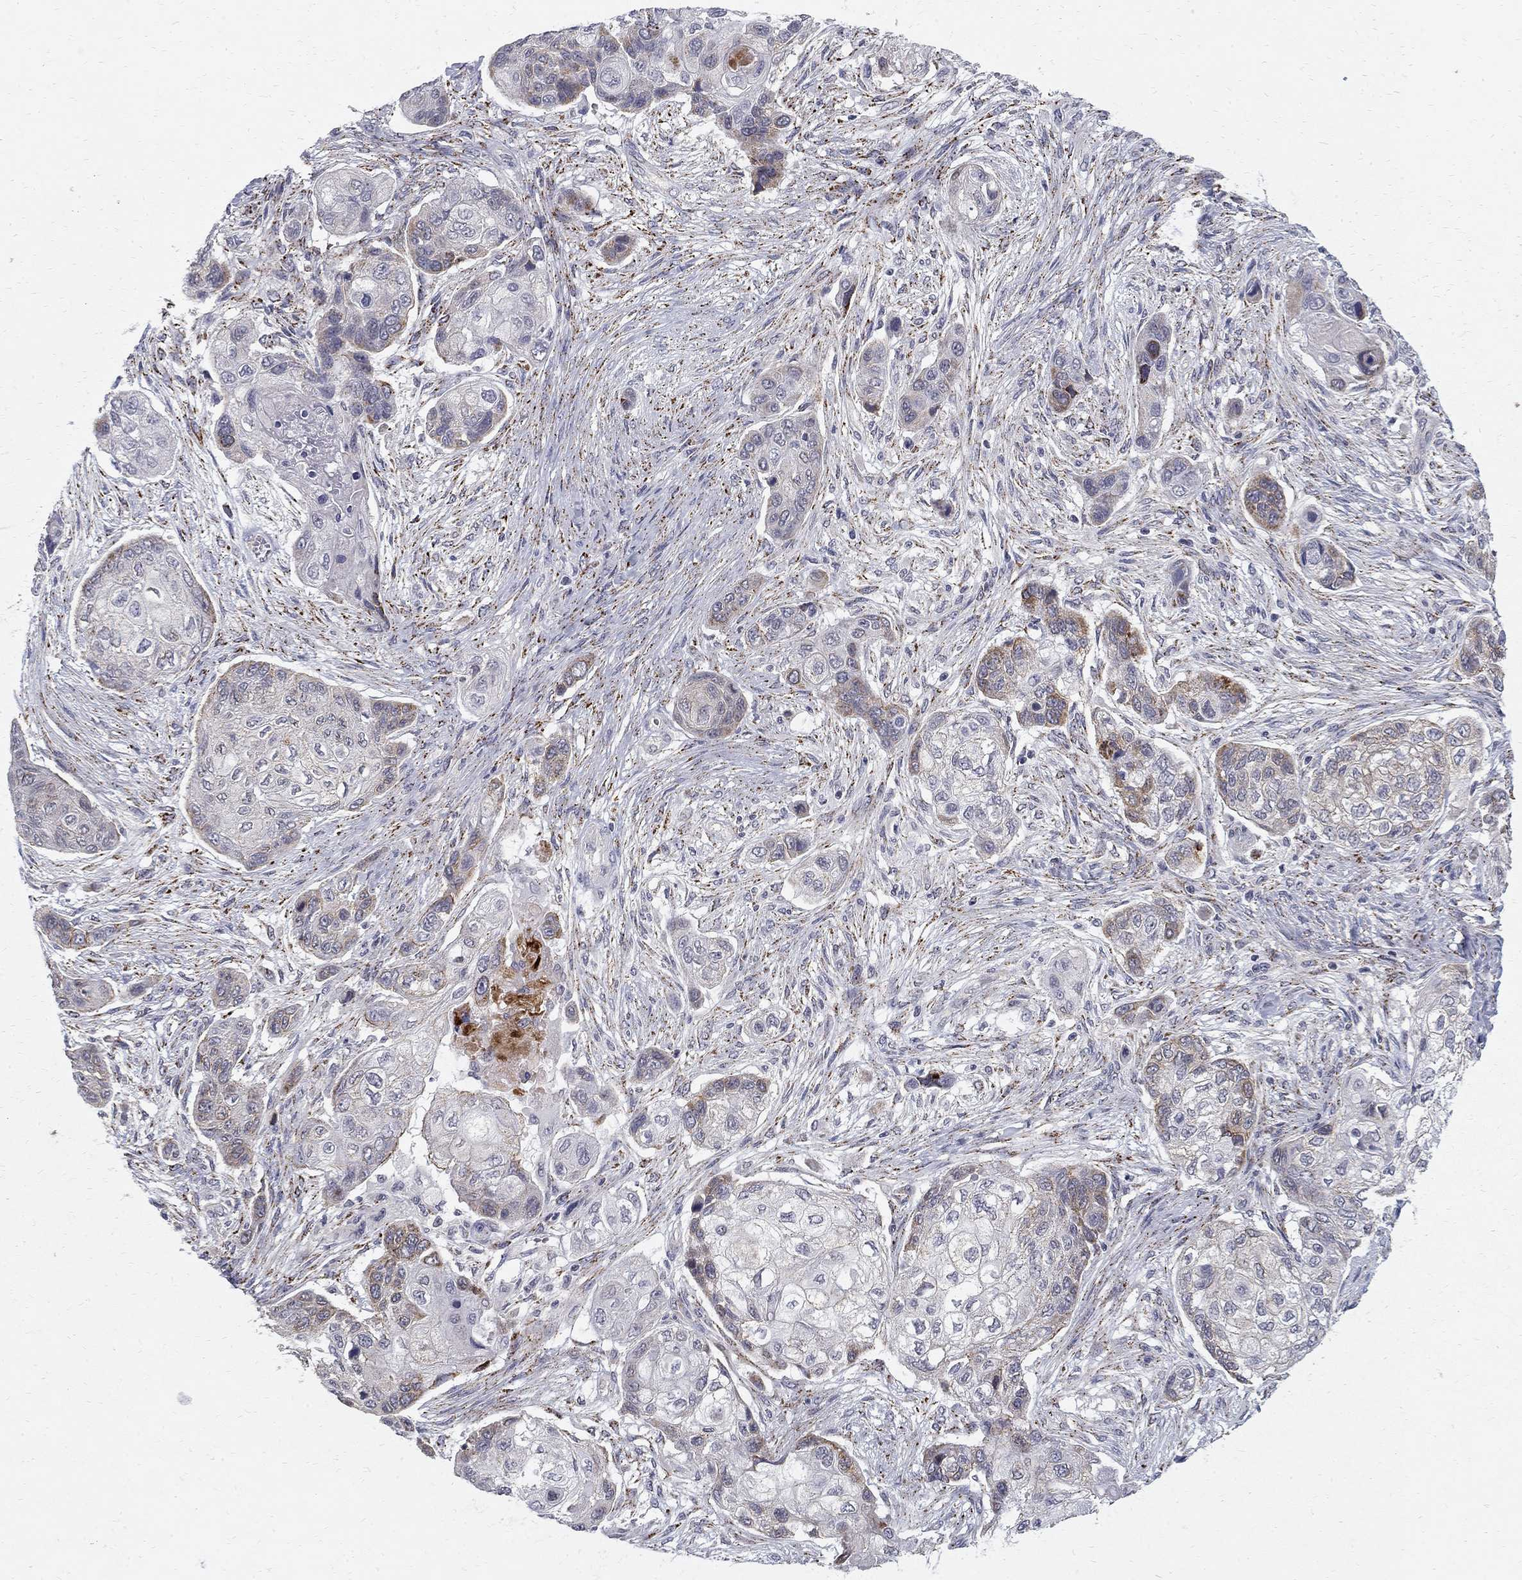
{"staining": {"intensity": "moderate", "quantity": "<25%", "location": "cytoplasmic/membranous"}, "tissue": "lung cancer", "cell_type": "Tumor cells", "image_type": "cancer", "snomed": [{"axis": "morphology", "description": "Squamous cell carcinoma, NOS"}, {"axis": "topography", "description": "Lung"}], "caption": "High-magnification brightfield microscopy of squamous cell carcinoma (lung) stained with DAB (brown) and counterstained with hematoxylin (blue). tumor cells exhibit moderate cytoplasmic/membranous positivity is identified in approximately<25% of cells.", "gene": "CLIC6", "patient": {"sex": "male", "age": 69}}